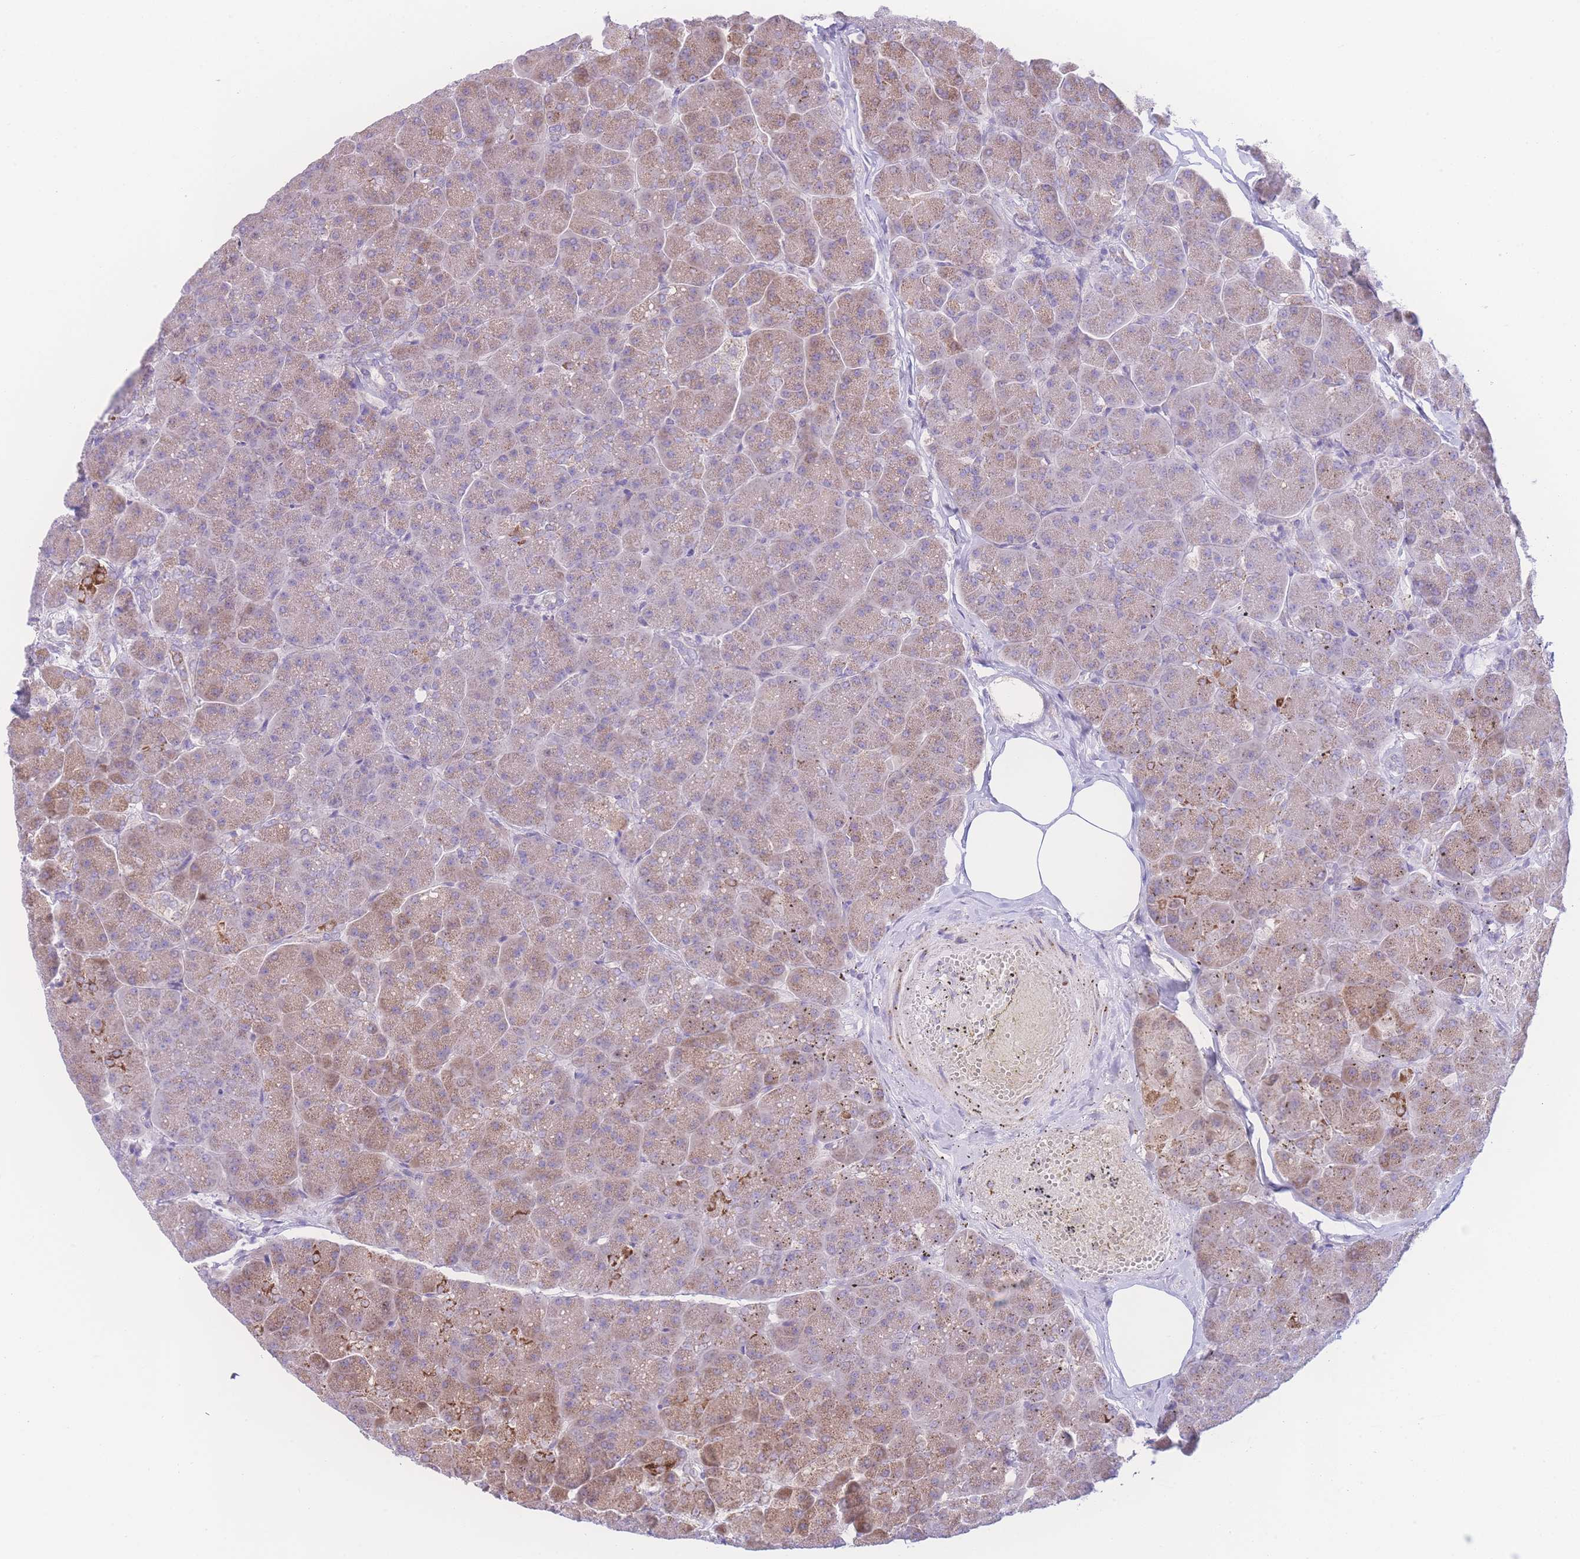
{"staining": {"intensity": "strong", "quantity": "<25%", "location": "cytoplasmic/membranous"}, "tissue": "pancreas", "cell_type": "Exocrine glandular cells", "image_type": "normal", "snomed": [{"axis": "morphology", "description": "Normal tissue, NOS"}, {"axis": "topography", "description": "Pancreas"}, {"axis": "topography", "description": "Peripheral nerve tissue"}], "caption": "This image displays unremarkable pancreas stained with immunohistochemistry to label a protein in brown. The cytoplasmic/membranous of exocrine glandular cells show strong positivity for the protein. Nuclei are counter-stained blue.", "gene": "NBEAL1", "patient": {"sex": "male", "age": 54}}